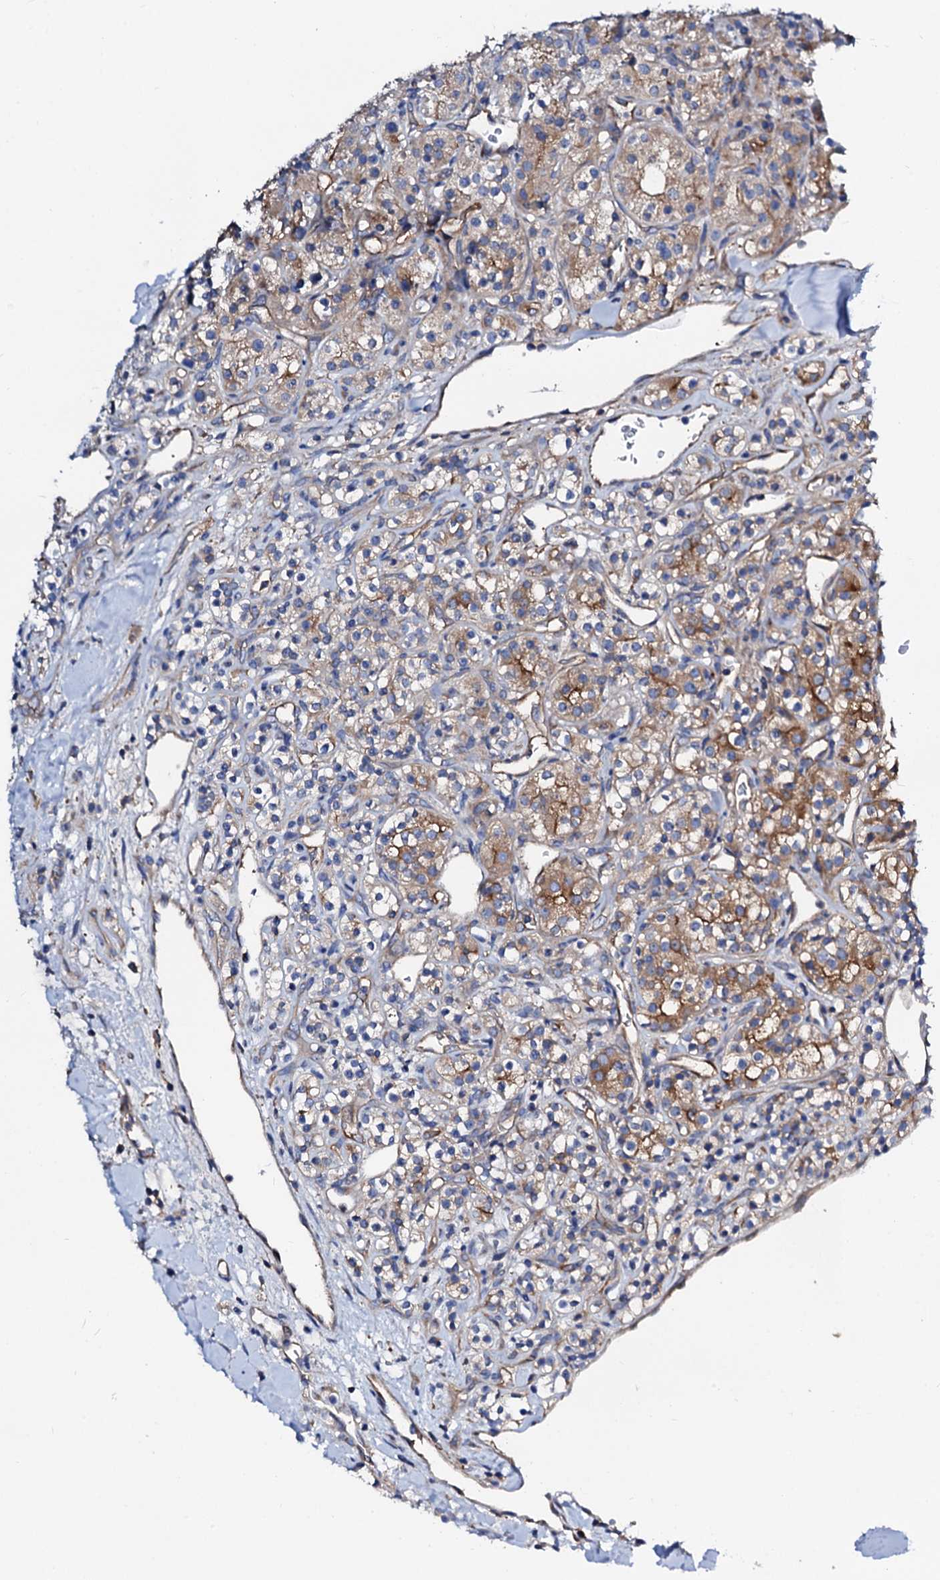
{"staining": {"intensity": "moderate", "quantity": "25%-75%", "location": "cytoplasmic/membranous"}, "tissue": "renal cancer", "cell_type": "Tumor cells", "image_type": "cancer", "snomed": [{"axis": "morphology", "description": "Adenocarcinoma, NOS"}, {"axis": "topography", "description": "Kidney"}], "caption": "An image of adenocarcinoma (renal) stained for a protein demonstrates moderate cytoplasmic/membranous brown staining in tumor cells. (Stains: DAB in brown, nuclei in blue, Microscopy: brightfield microscopy at high magnification).", "gene": "CSKMT", "patient": {"sex": "male", "age": 77}}